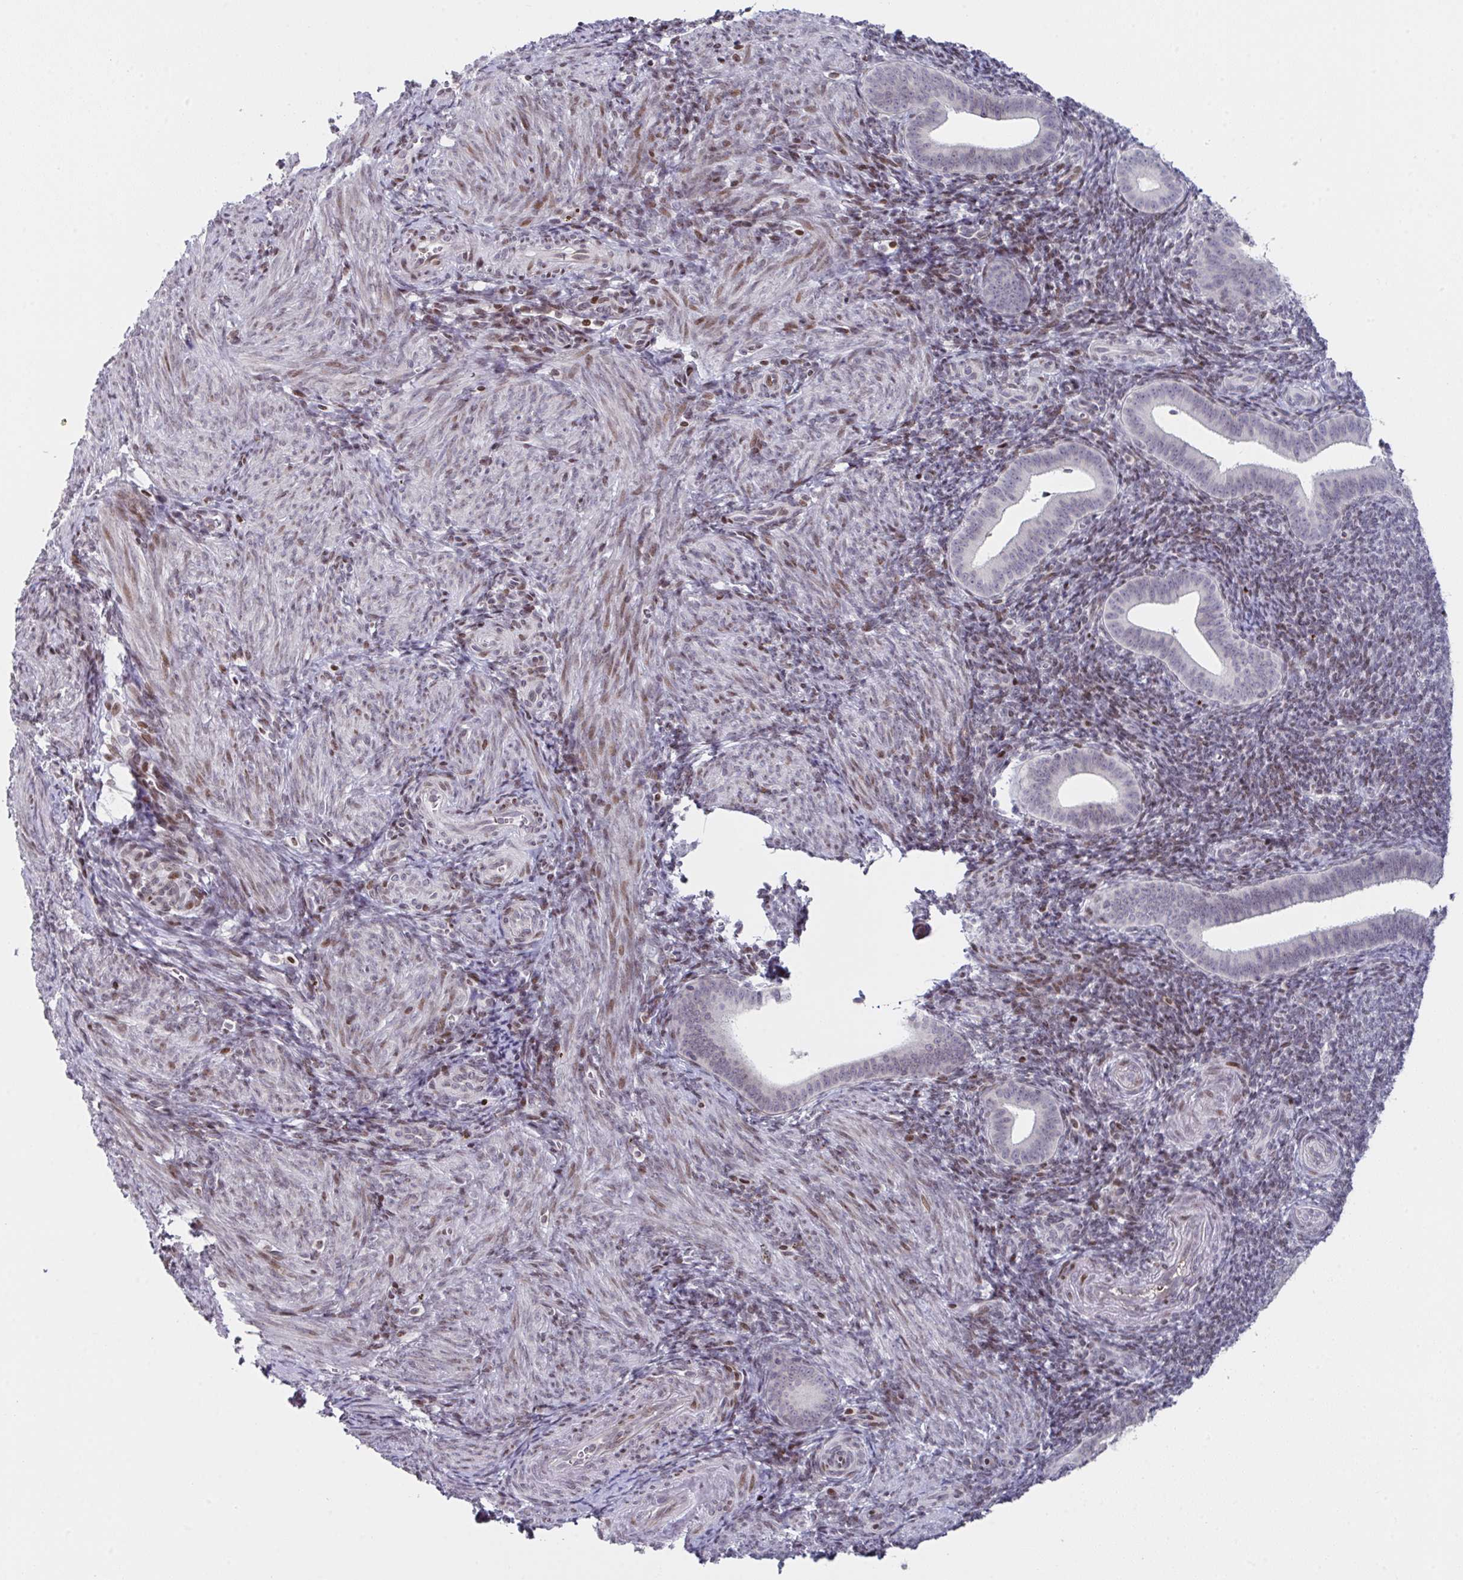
{"staining": {"intensity": "moderate", "quantity": "<25%", "location": "cytoplasmic/membranous"}, "tissue": "endometrium", "cell_type": "Cells in endometrial stroma", "image_type": "normal", "snomed": [{"axis": "morphology", "description": "Normal tissue, NOS"}, {"axis": "topography", "description": "Endometrium"}], "caption": "The immunohistochemical stain highlights moderate cytoplasmic/membranous positivity in cells in endometrial stroma of normal endometrium. Using DAB (brown) and hematoxylin (blue) stains, captured at high magnification using brightfield microscopy.", "gene": "PCDHB8", "patient": {"sex": "female", "age": 25}}